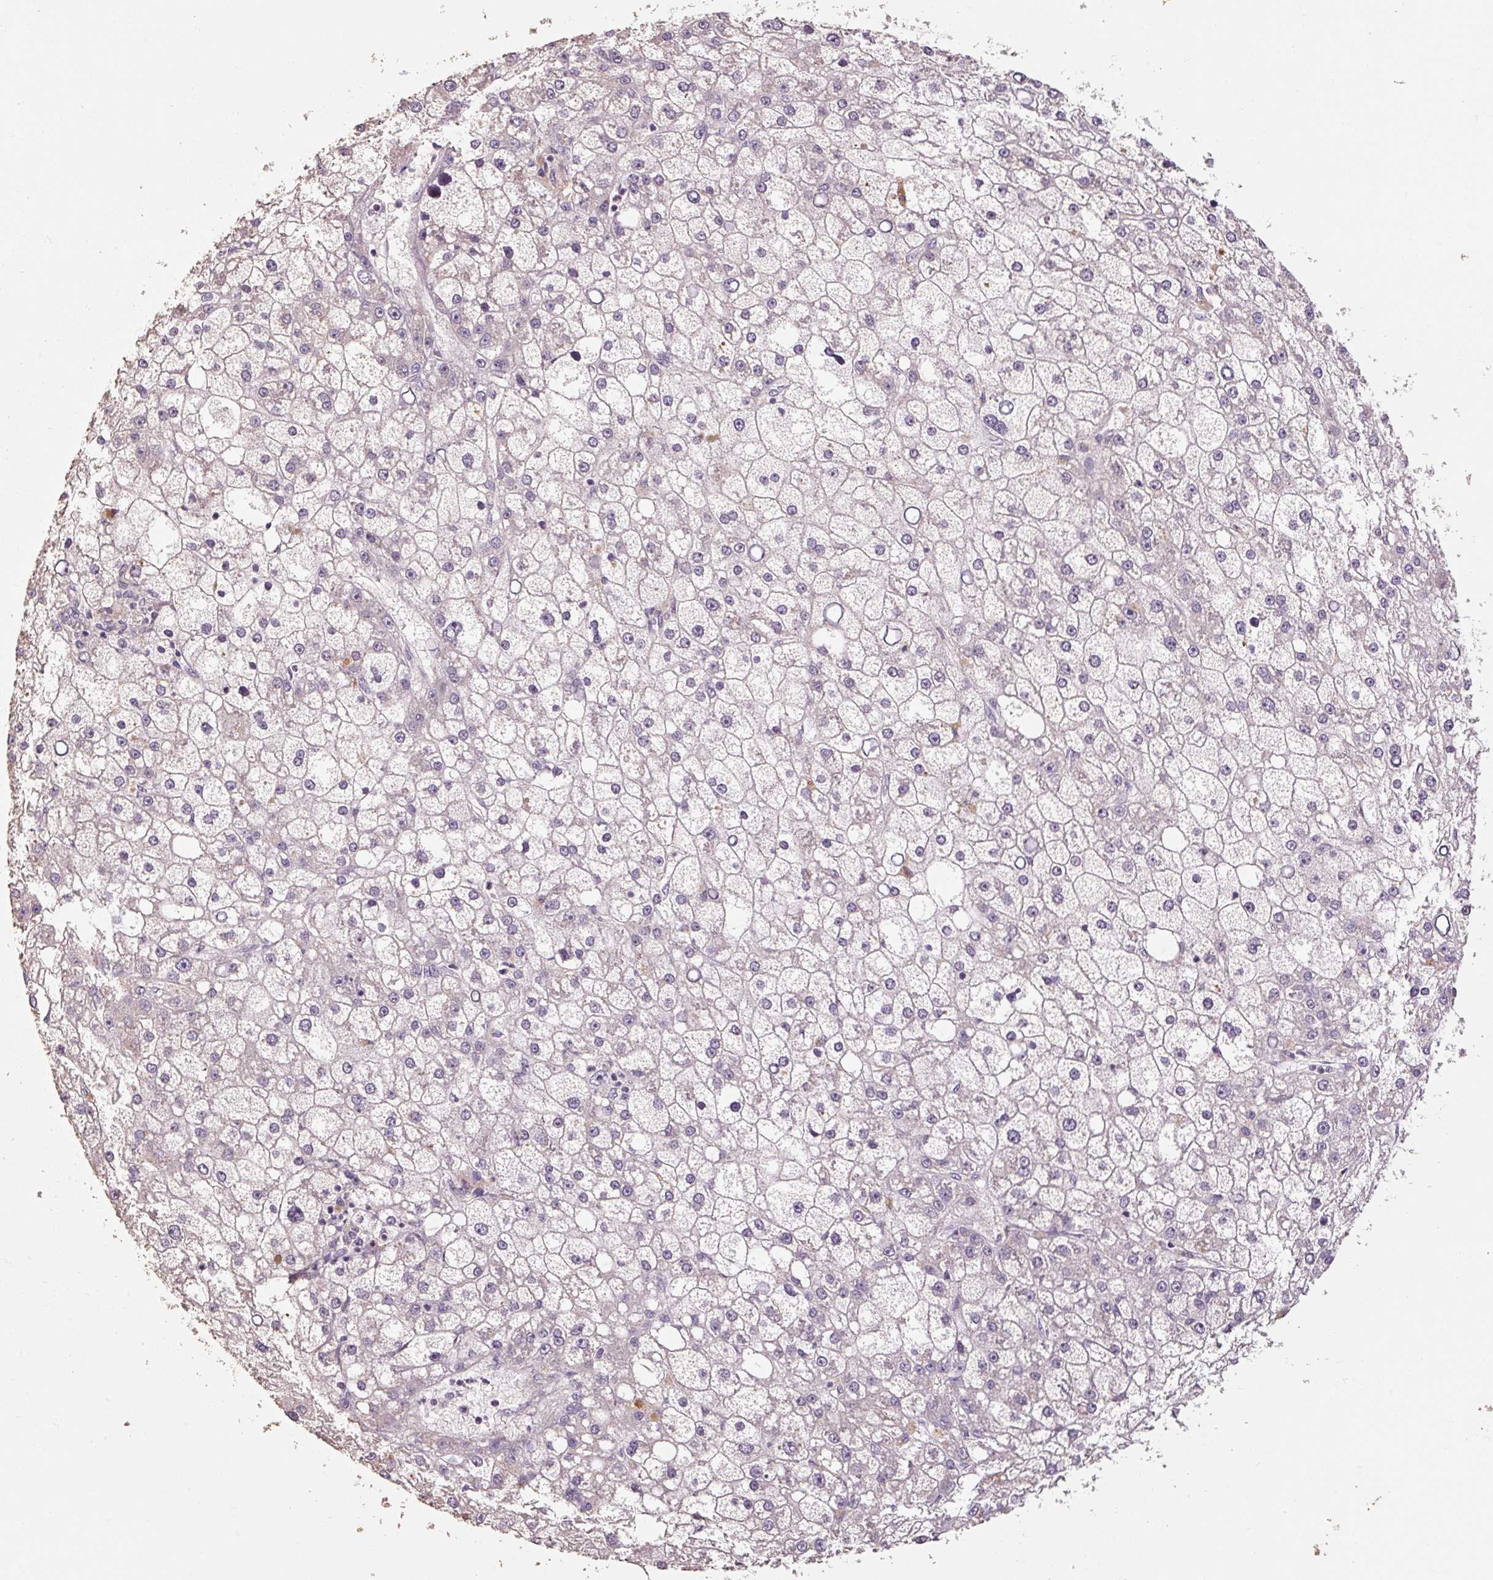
{"staining": {"intensity": "negative", "quantity": "none", "location": "none"}, "tissue": "liver cancer", "cell_type": "Tumor cells", "image_type": "cancer", "snomed": [{"axis": "morphology", "description": "Carcinoma, Hepatocellular, NOS"}, {"axis": "topography", "description": "Liver"}], "caption": "Tumor cells show no significant staining in liver cancer (hepatocellular carcinoma).", "gene": "CFAP65", "patient": {"sex": "male", "age": 67}}